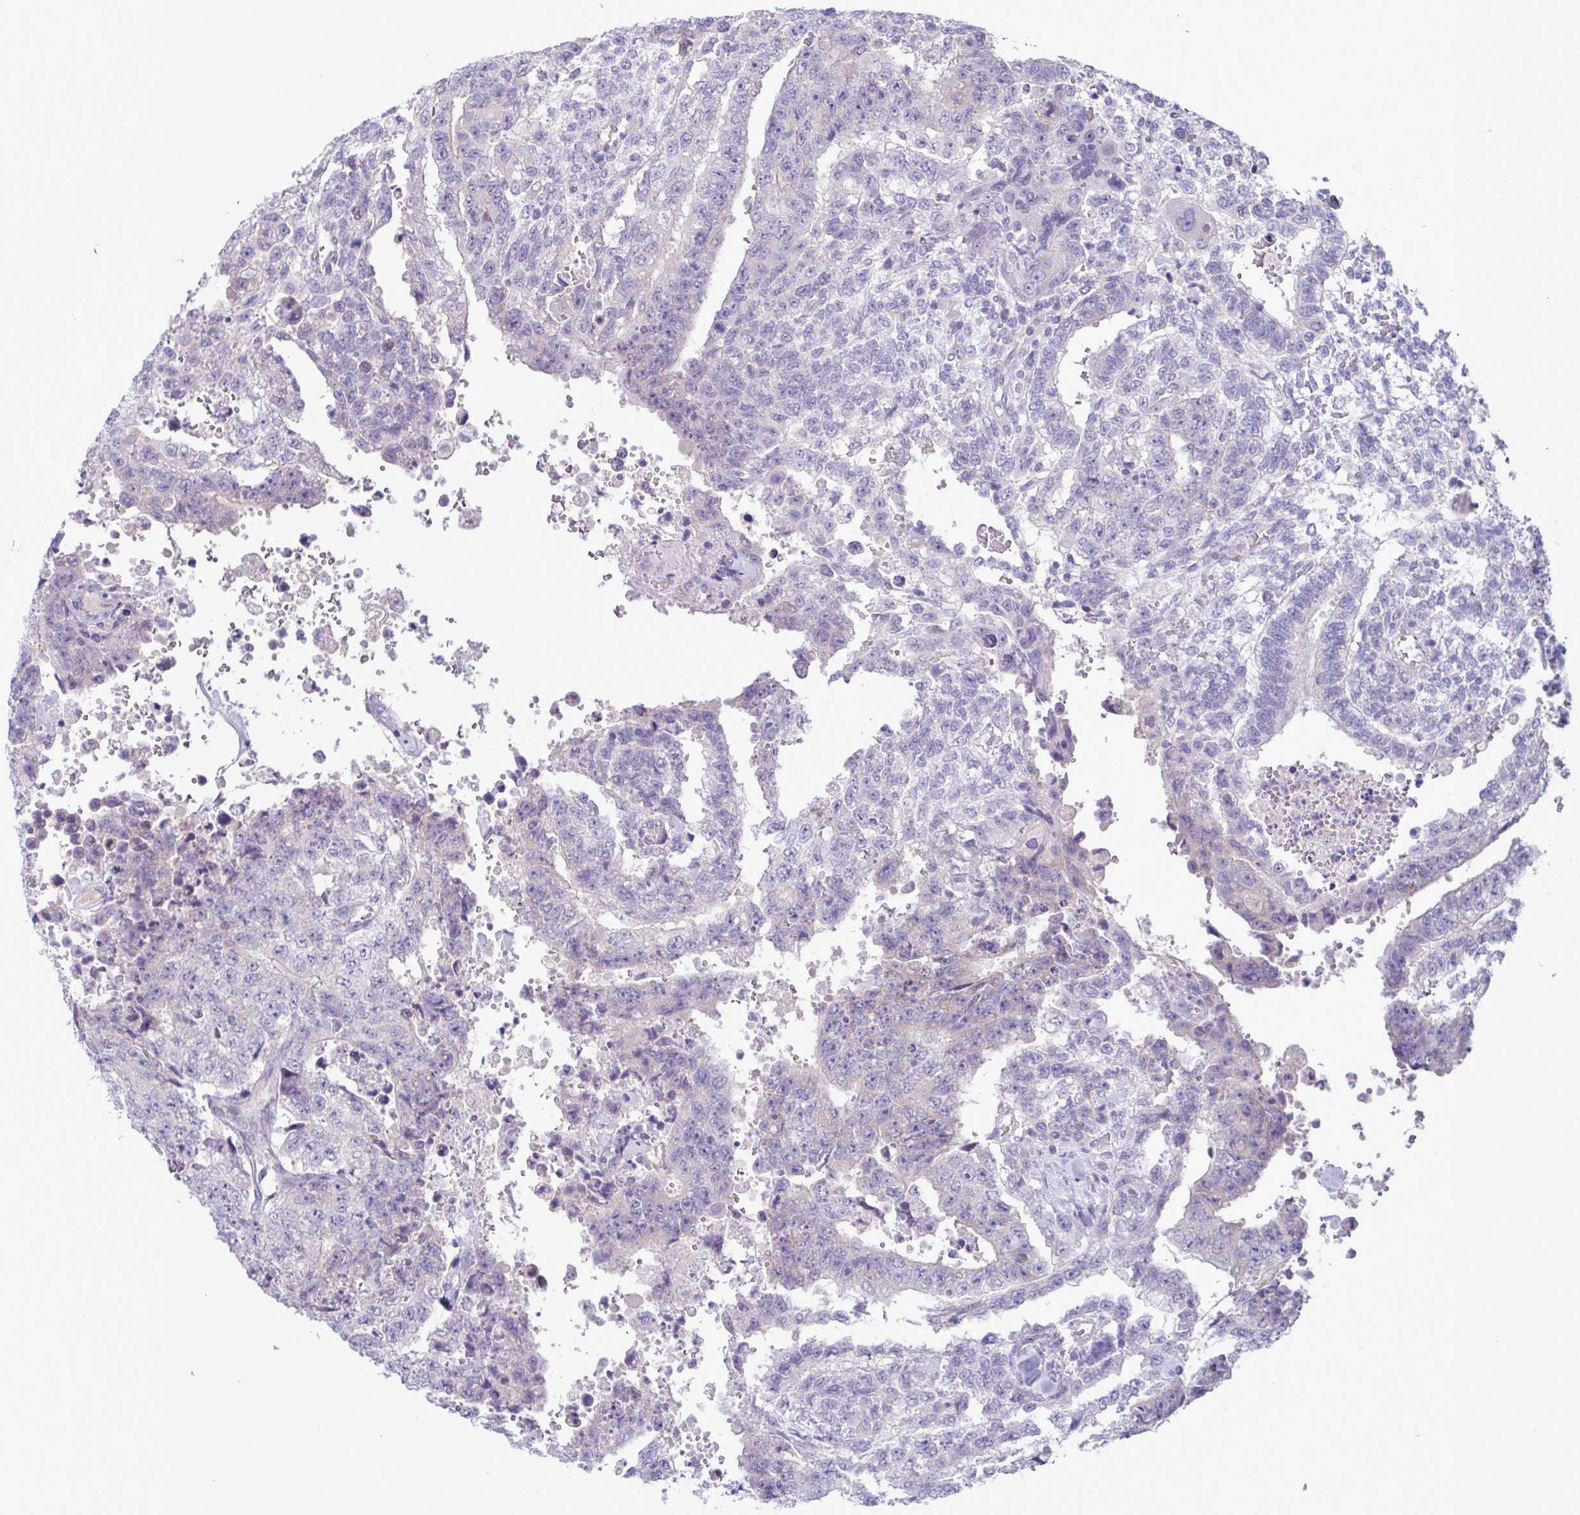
{"staining": {"intensity": "negative", "quantity": "none", "location": "none"}, "tissue": "testis cancer", "cell_type": "Tumor cells", "image_type": "cancer", "snomed": [{"axis": "morphology", "description": "Carcinoma, Embryonal, NOS"}, {"axis": "topography", "description": "Testis"}], "caption": "Immunohistochemical staining of human testis cancer exhibits no significant expression in tumor cells.", "gene": "INAFM1", "patient": {"sex": "male", "age": 24}}